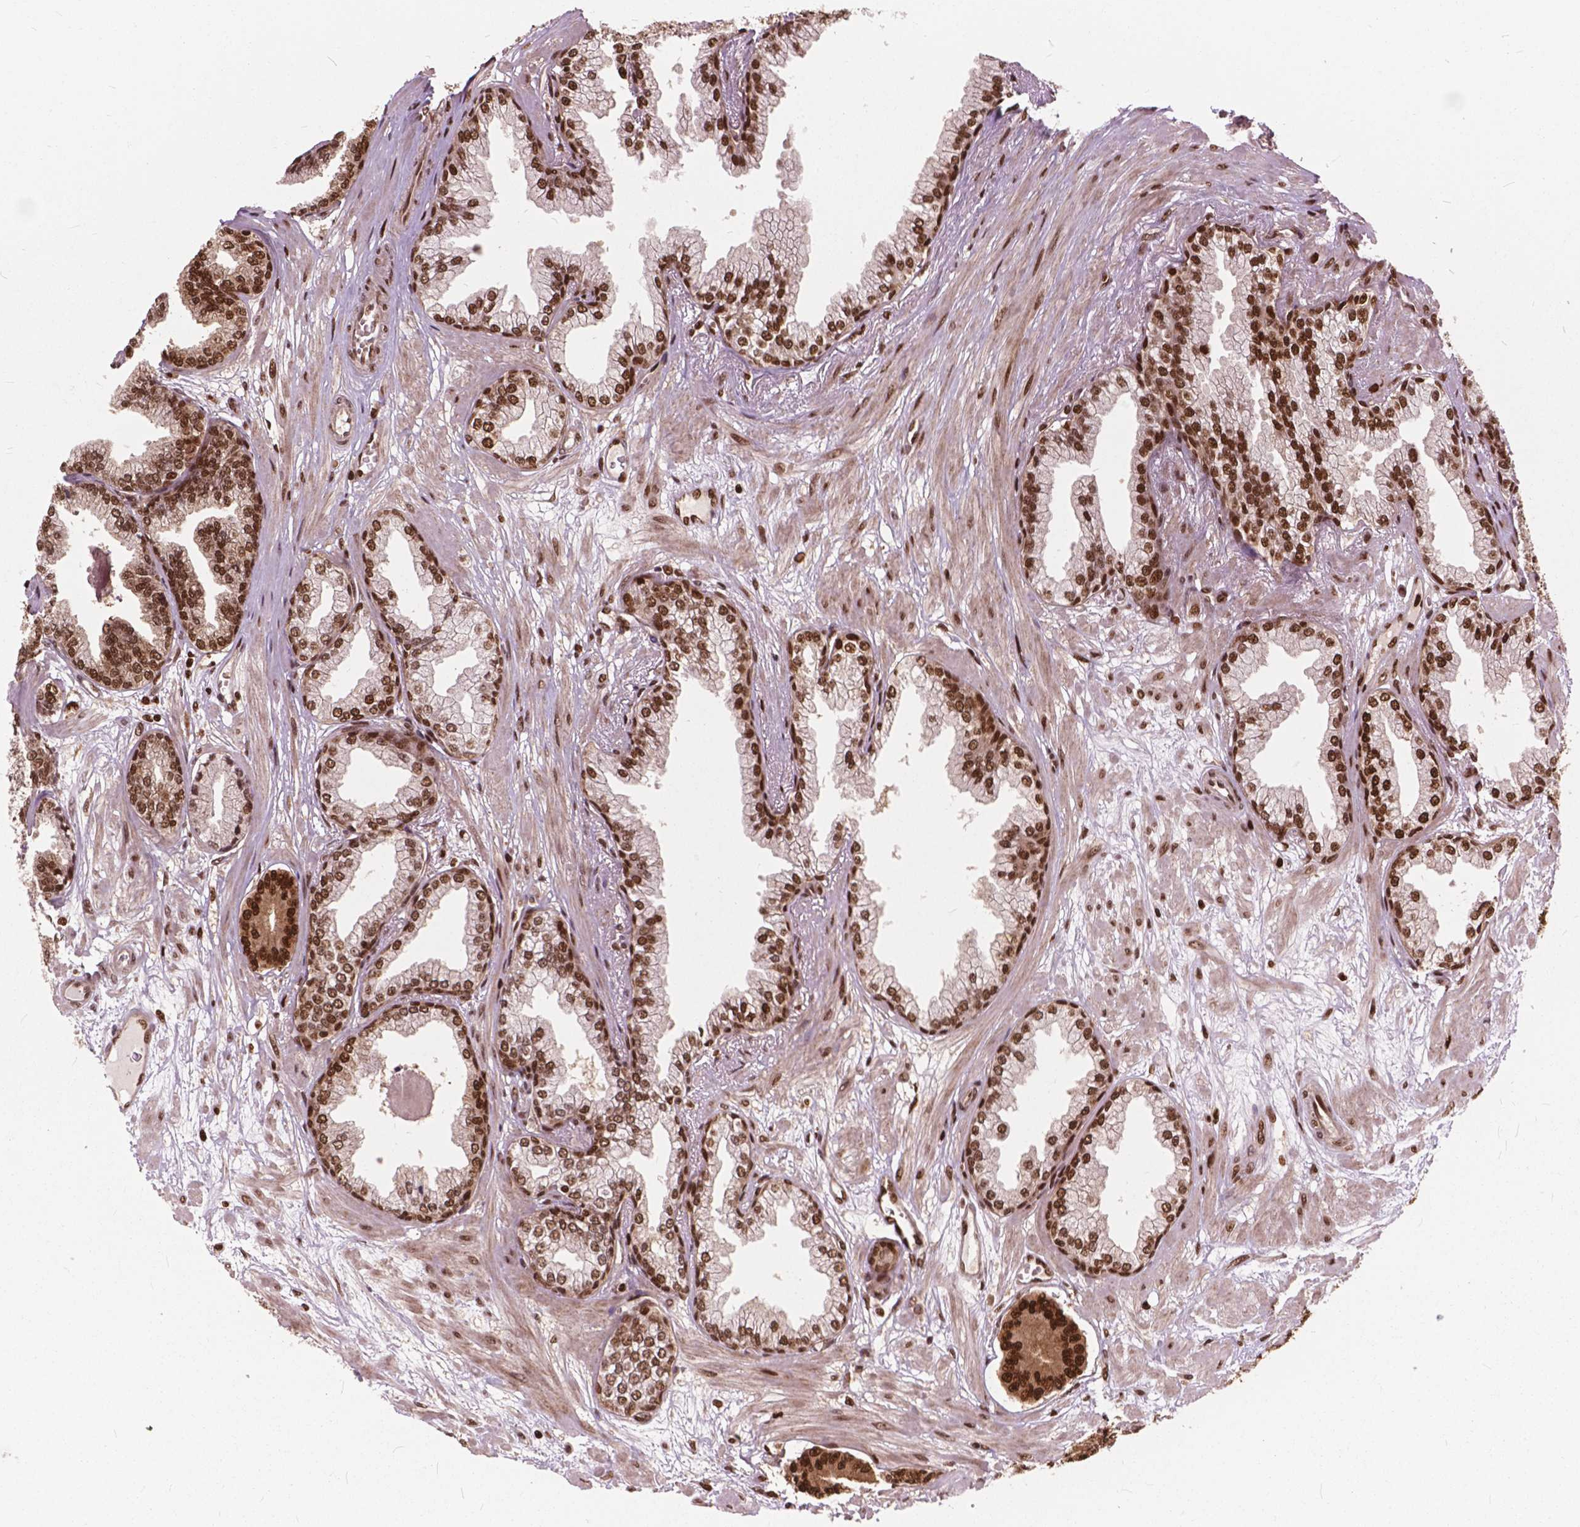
{"staining": {"intensity": "moderate", "quantity": ">75%", "location": "cytoplasmic/membranous,nuclear"}, "tissue": "prostate cancer", "cell_type": "Tumor cells", "image_type": "cancer", "snomed": [{"axis": "morphology", "description": "Adenocarcinoma, Low grade"}, {"axis": "topography", "description": "Prostate"}], "caption": "Immunohistochemistry (DAB (3,3'-diaminobenzidine)) staining of prostate cancer (adenocarcinoma (low-grade)) shows moderate cytoplasmic/membranous and nuclear protein expression in approximately >75% of tumor cells.", "gene": "ANP32B", "patient": {"sex": "male", "age": 64}}